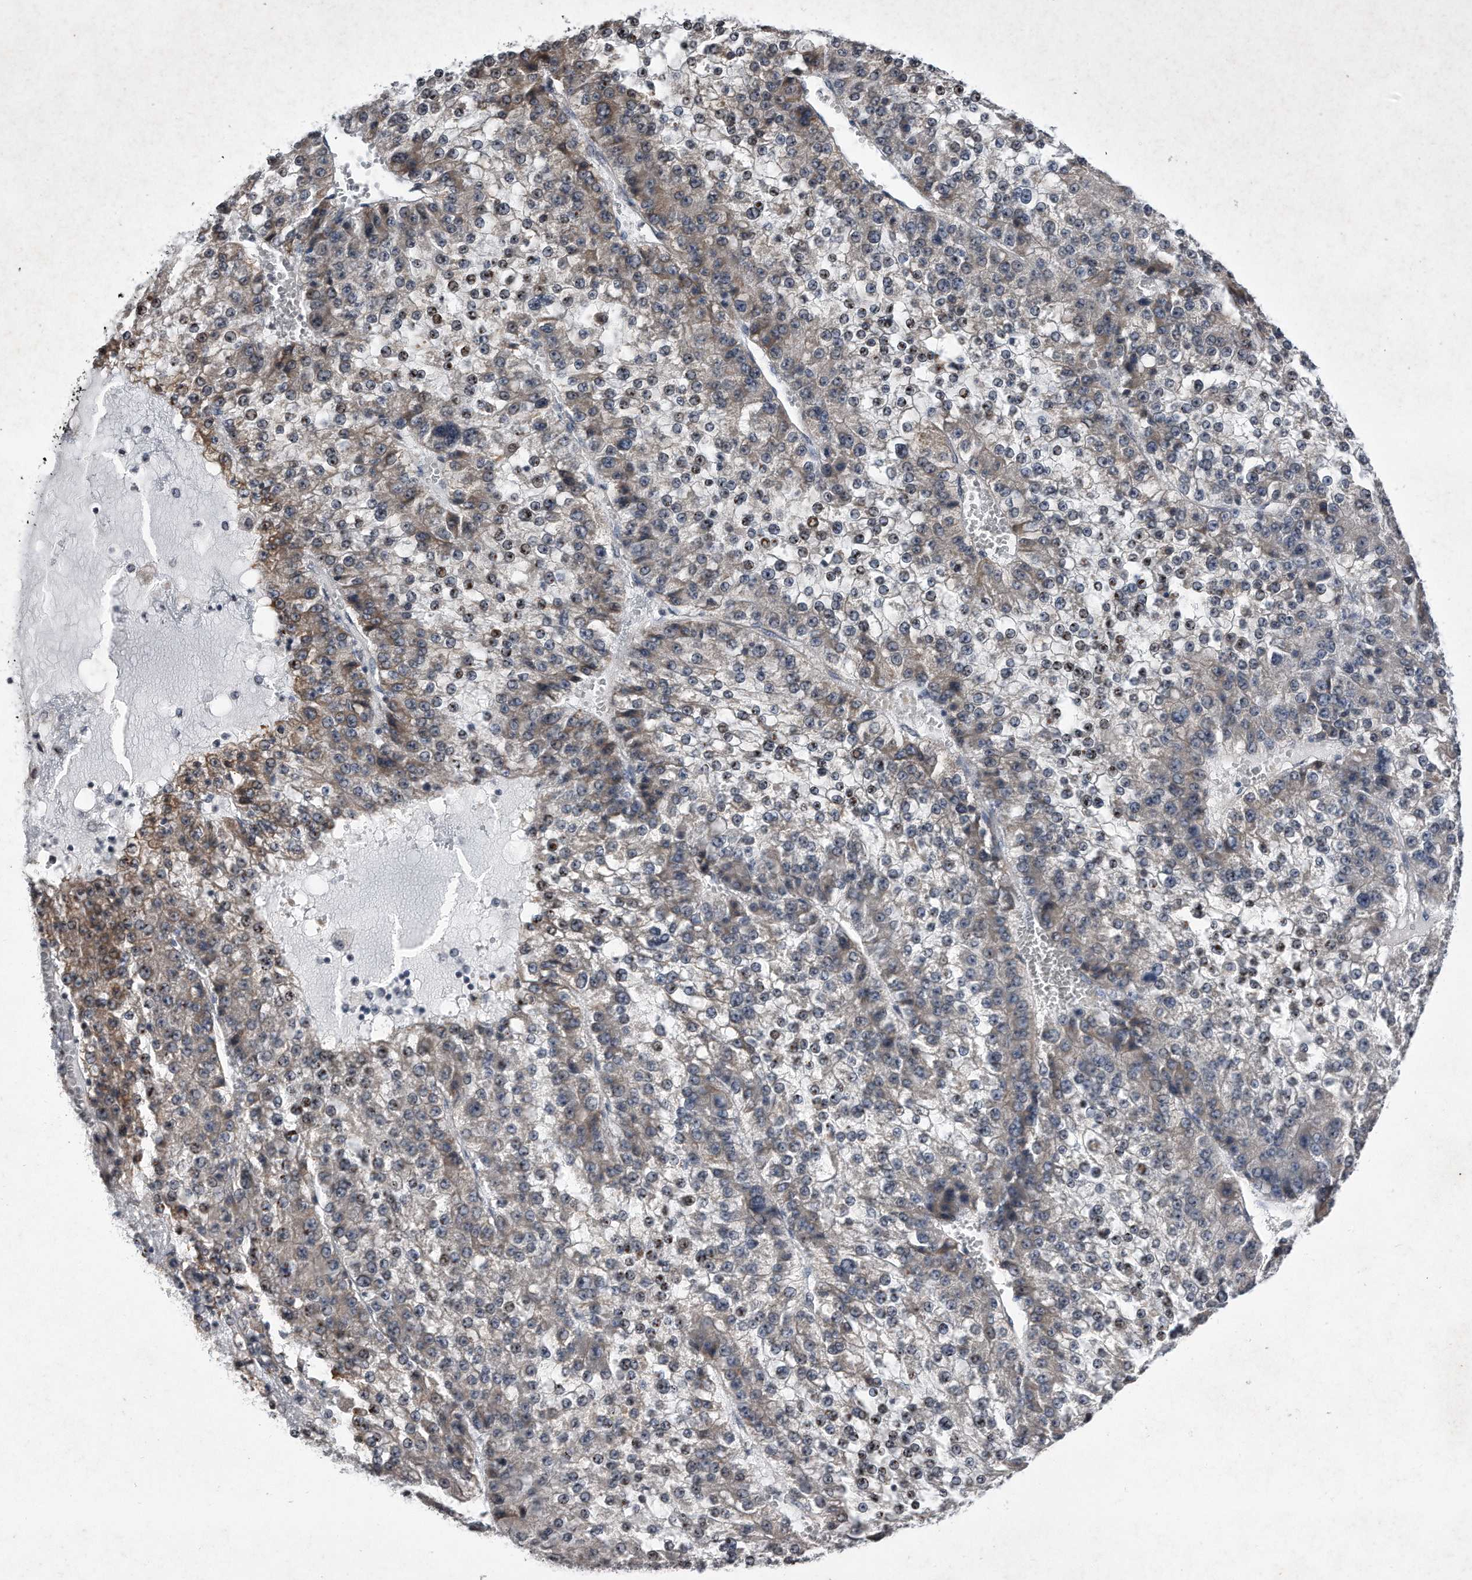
{"staining": {"intensity": "moderate", "quantity": "<25%", "location": "nuclear"}, "tissue": "liver cancer", "cell_type": "Tumor cells", "image_type": "cancer", "snomed": [{"axis": "morphology", "description": "Carcinoma, Hepatocellular, NOS"}, {"axis": "topography", "description": "Liver"}], "caption": "Liver cancer was stained to show a protein in brown. There is low levels of moderate nuclear positivity in about <25% of tumor cells.", "gene": "DAB1", "patient": {"sex": "female", "age": 73}}